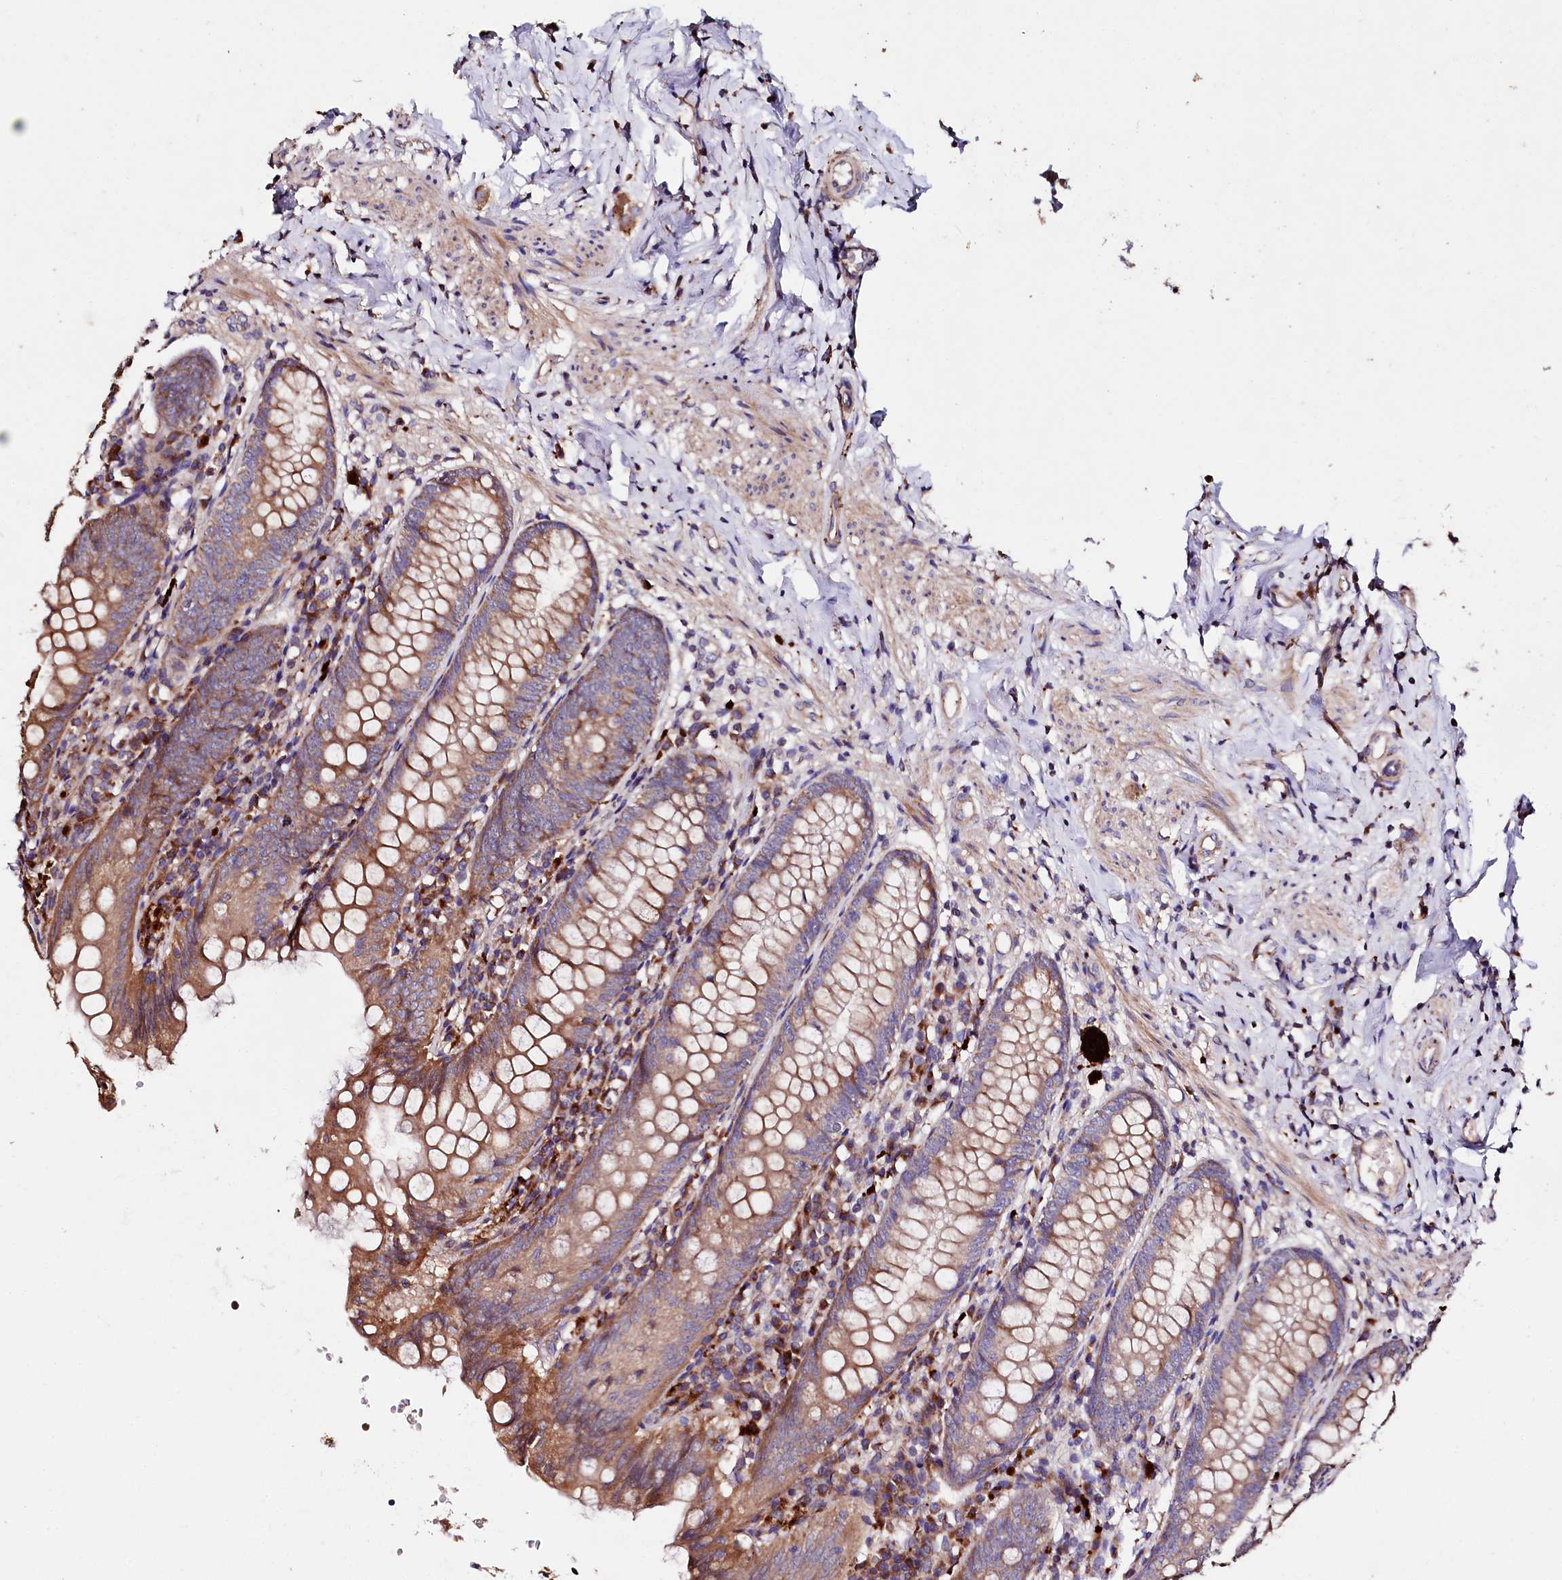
{"staining": {"intensity": "moderate", "quantity": ">75%", "location": "cytoplasmic/membranous"}, "tissue": "appendix", "cell_type": "Glandular cells", "image_type": "normal", "snomed": [{"axis": "morphology", "description": "Normal tissue, NOS"}, {"axis": "topography", "description": "Appendix"}], "caption": "An immunohistochemistry (IHC) micrograph of benign tissue is shown. Protein staining in brown labels moderate cytoplasmic/membranous positivity in appendix within glandular cells.", "gene": "SPRYD3", "patient": {"sex": "female", "age": 54}}